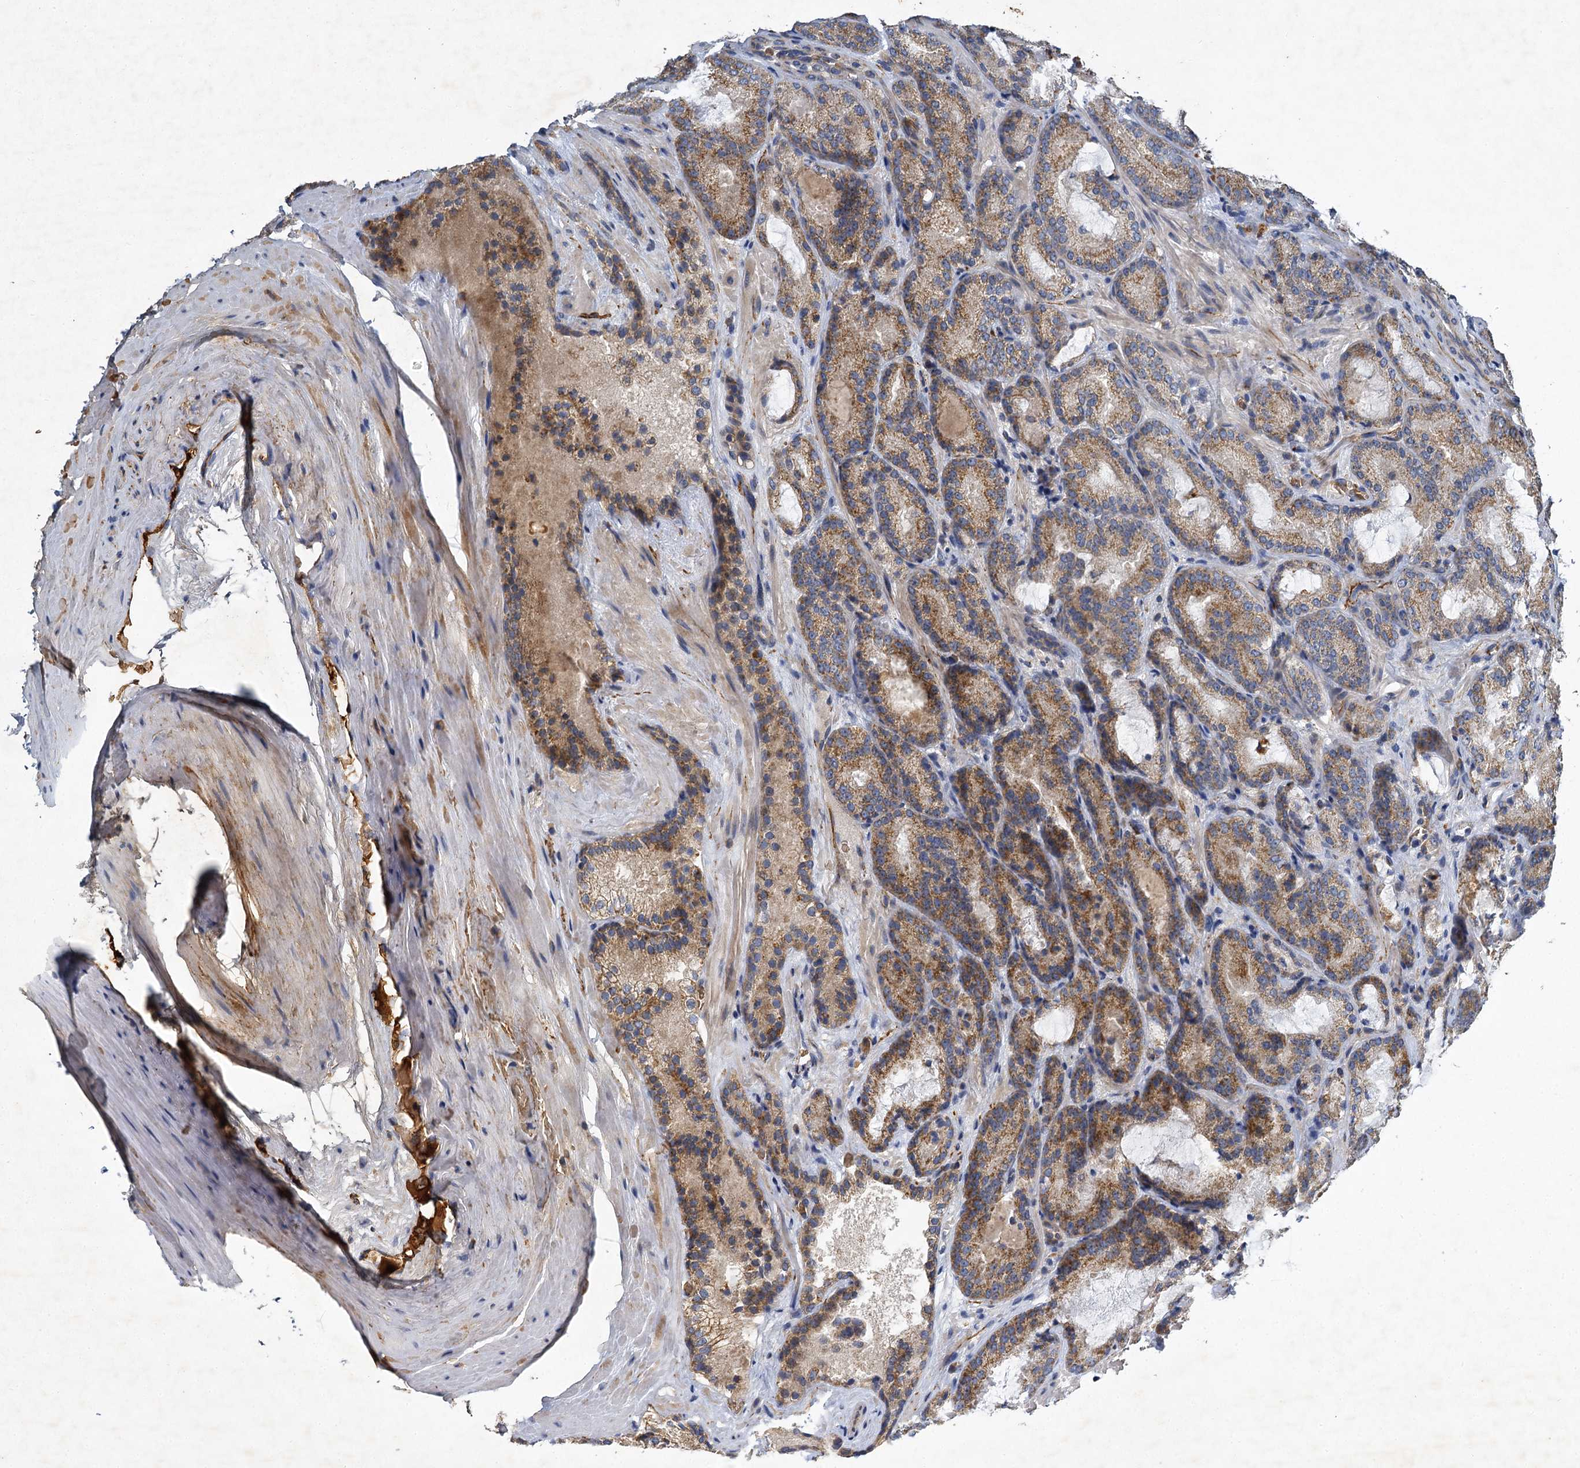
{"staining": {"intensity": "moderate", "quantity": ">75%", "location": "cytoplasmic/membranous"}, "tissue": "prostate cancer", "cell_type": "Tumor cells", "image_type": "cancer", "snomed": [{"axis": "morphology", "description": "Adenocarcinoma, Low grade"}, {"axis": "topography", "description": "Prostate"}], "caption": "There is medium levels of moderate cytoplasmic/membranous expression in tumor cells of prostate cancer, as demonstrated by immunohistochemical staining (brown color).", "gene": "BCS1L", "patient": {"sex": "male", "age": 74}}